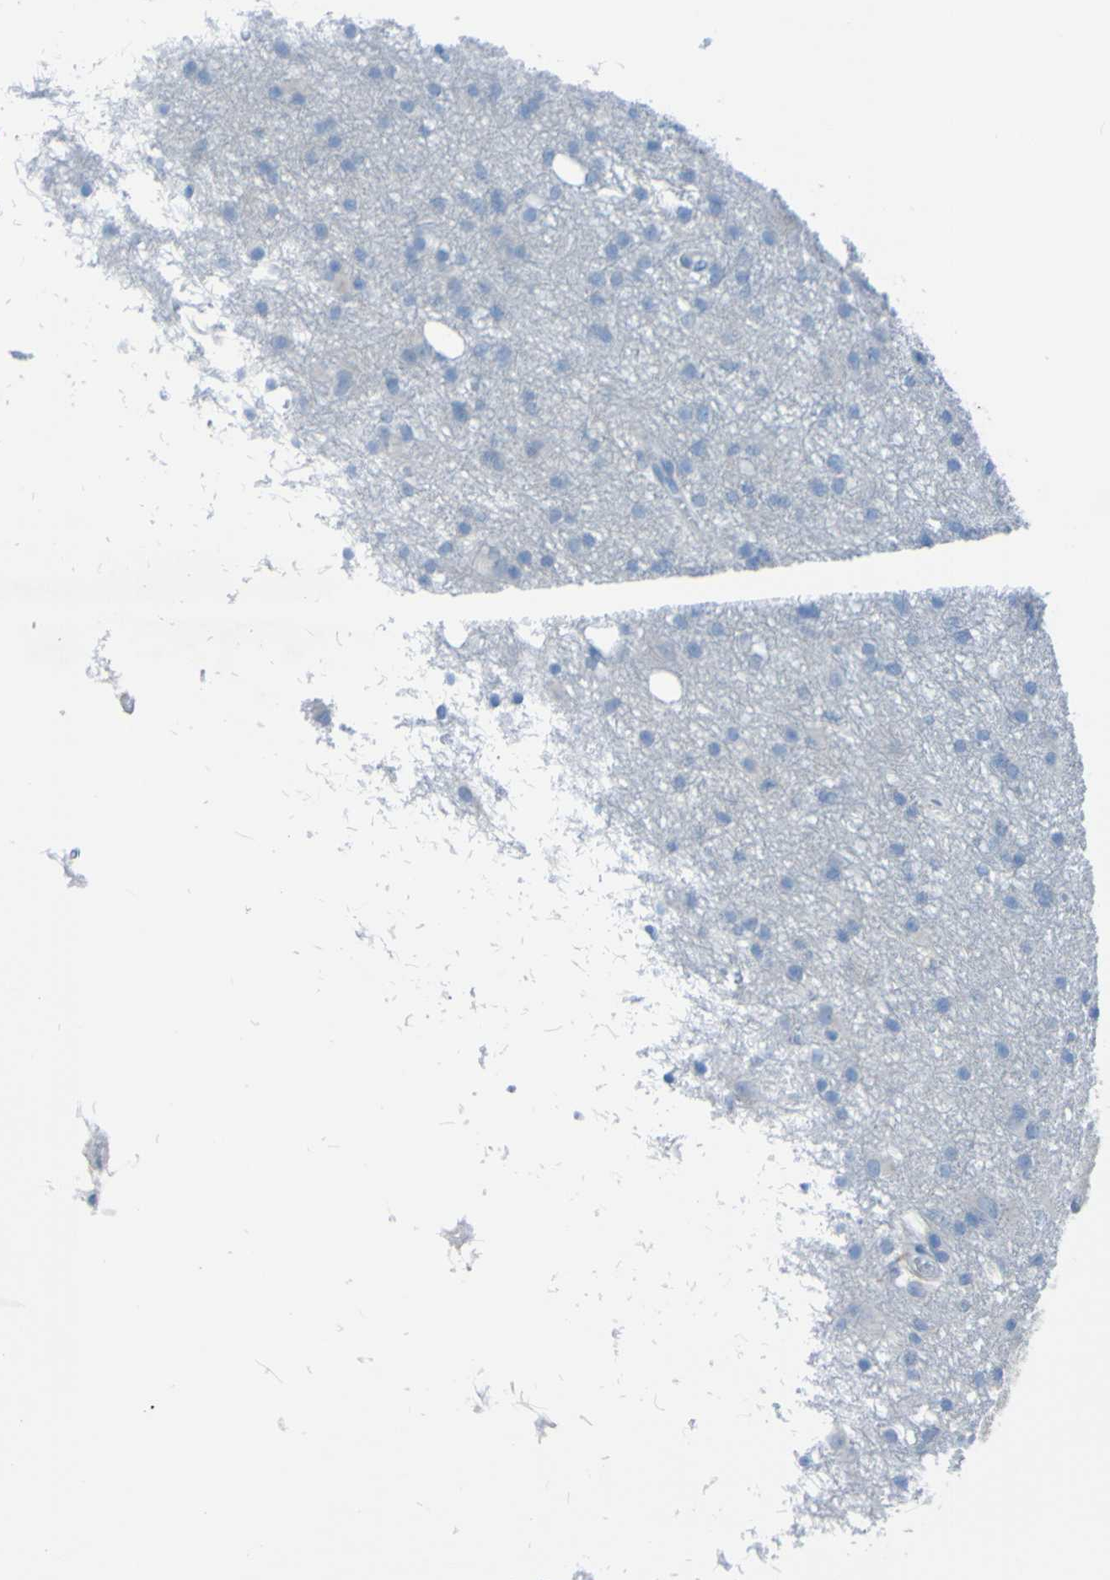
{"staining": {"intensity": "negative", "quantity": "none", "location": "none"}, "tissue": "glioma", "cell_type": "Tumor cells", "image_type": "cancer", "snomed": [{"axis": "morphology", "description": "Glioma, malignant, High grade"}, {"axis": "topography", "description": "Brain"}], "caption": "High-grade glioma (malignant) stained for a protein using IHC displays no positivity tumor cells.", "gene": "ACMSD", "patient": {"sex": "female", "age": 59}}